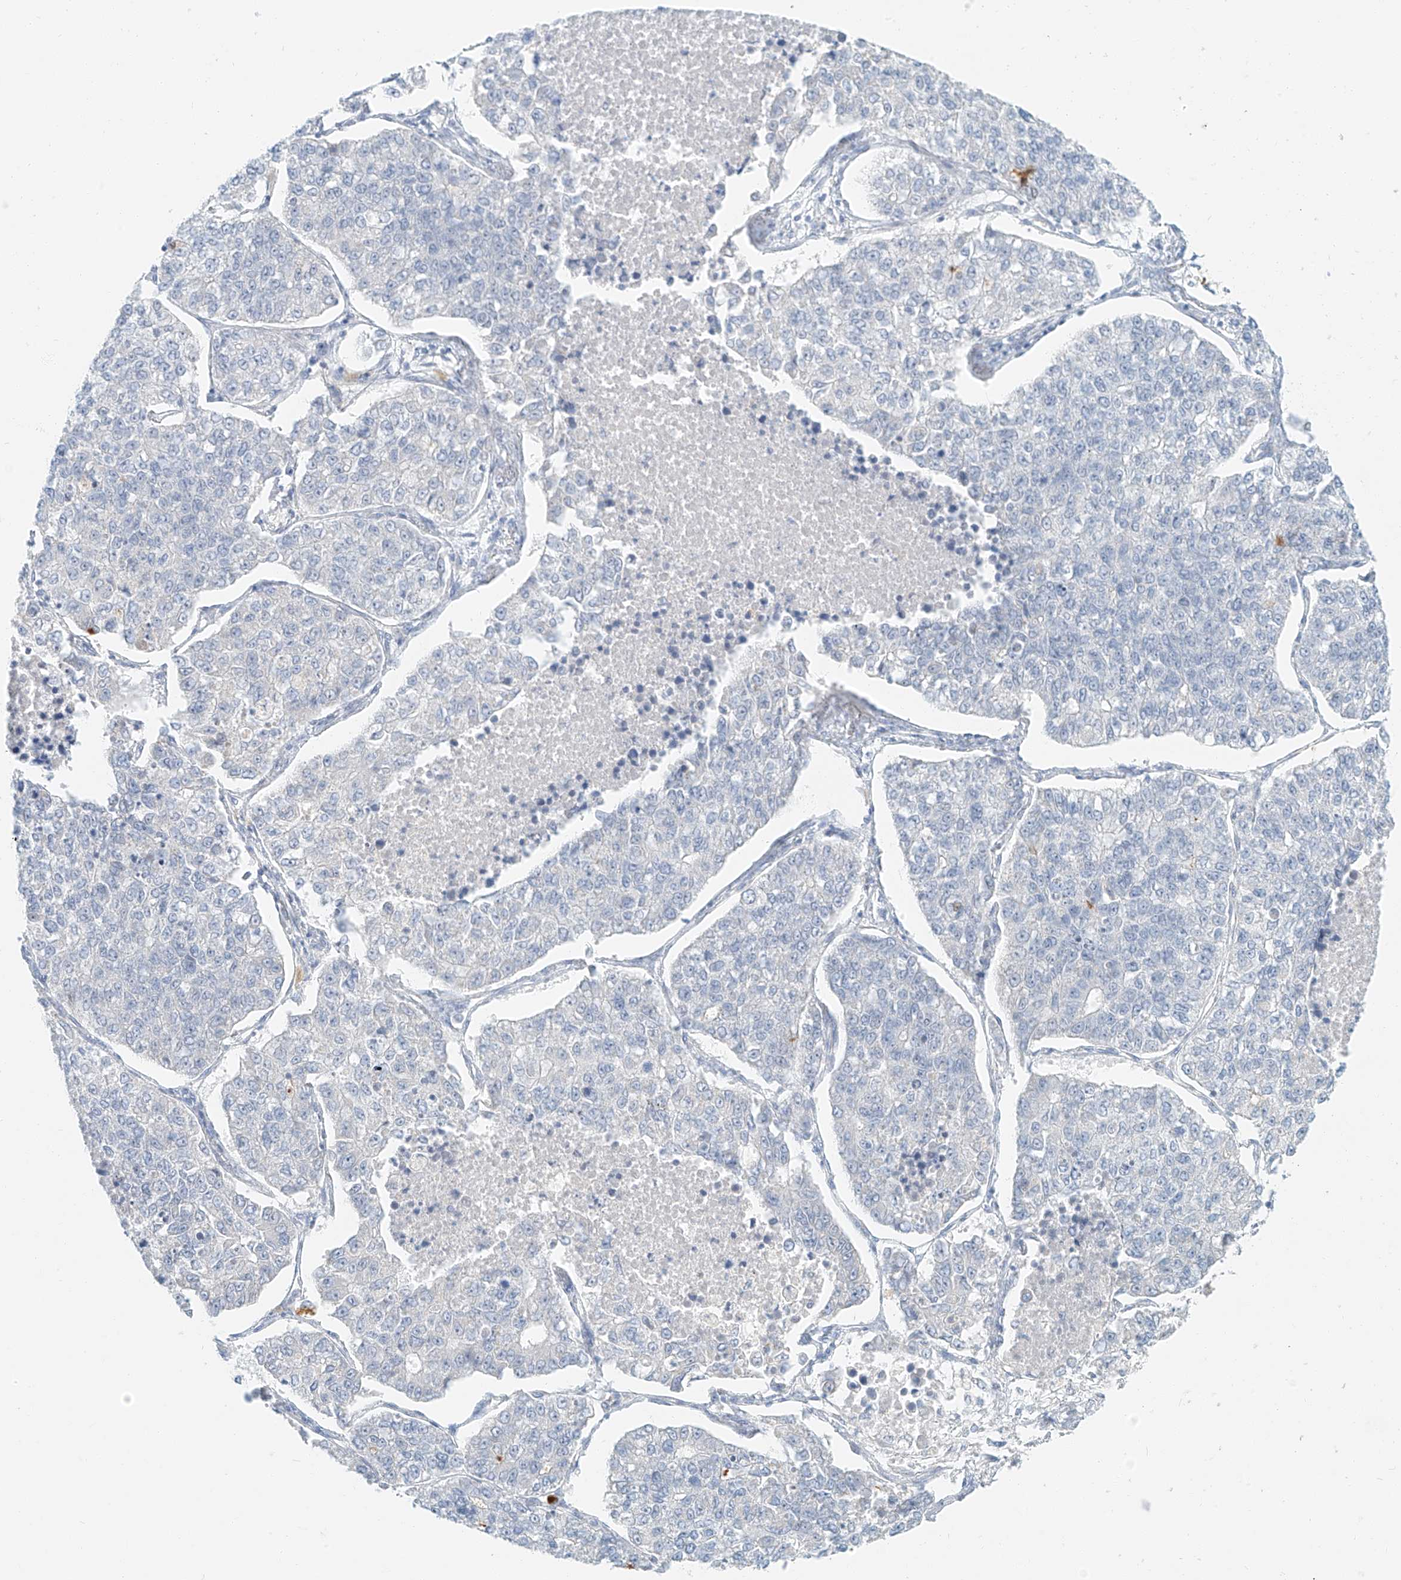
{"staining": {"intensity": "negative", "quantity": "none", "location": "none"}, "tissue": "lung cancer", "cell_type": "Tumor cells", "image_type": "cancer", "snomed": [{"axis": "morphology", "description": "Adenocarcinoma, NOS"}, {"axis": "topography", "description": "Lung"}], "caption": "DAB immunohistochemical staining of lung adenocarcinoma displays no significant positivity in tumor cells.", "gene": "PGC", "patient": {"sex": "male", "age": 49}}